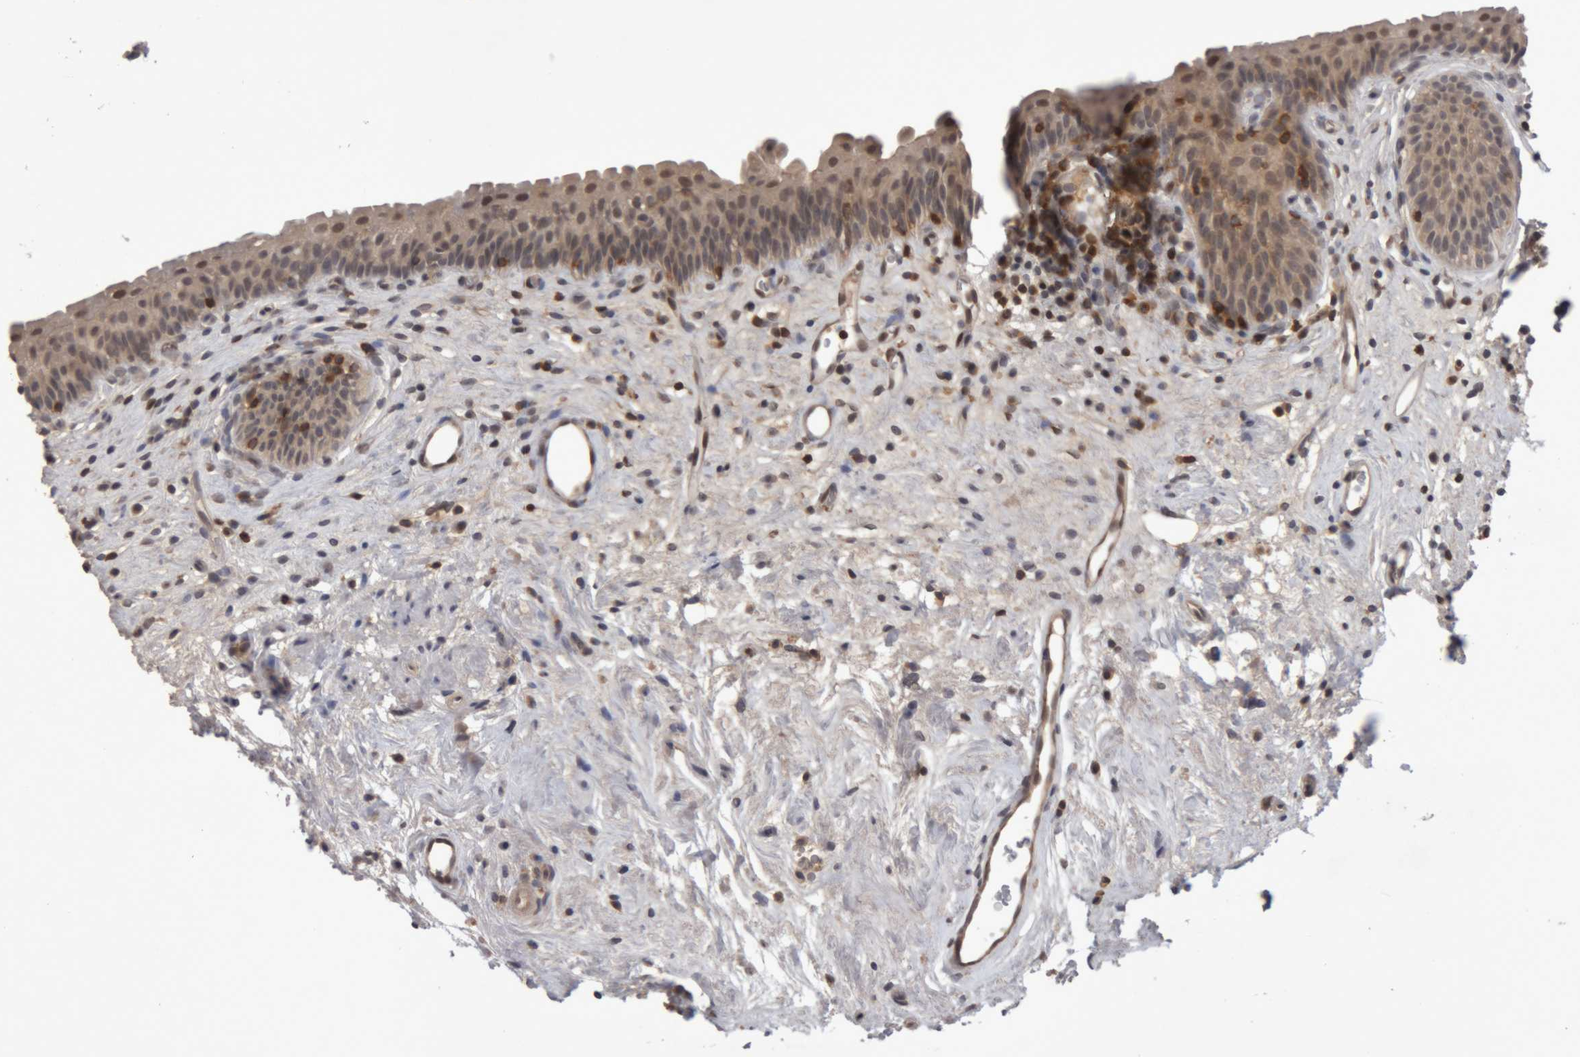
{"staining": {"intensity": "weak", "quantity": "25%-75%", "location": "cytoplasmic/membranous,nuclear"}, "tissue": "urinary bladder", "cell_type": "Urothelial cells", "image_type": "normal", "snomed": [{"axis": "morphology", "description": "Normal tissue, NOS"}, {"axis": "topography", "description": "Urinary bladder"}], "caption": "Protein staining by immunohistochemistry (IHC) displays weak cytoplasmic/membranous,nuclear expression in approximately 25%-75% of urothelial cells in benign urinary bladder.", "gene": "NFATC2", "patient": {"sex": "male", "age": 83}}